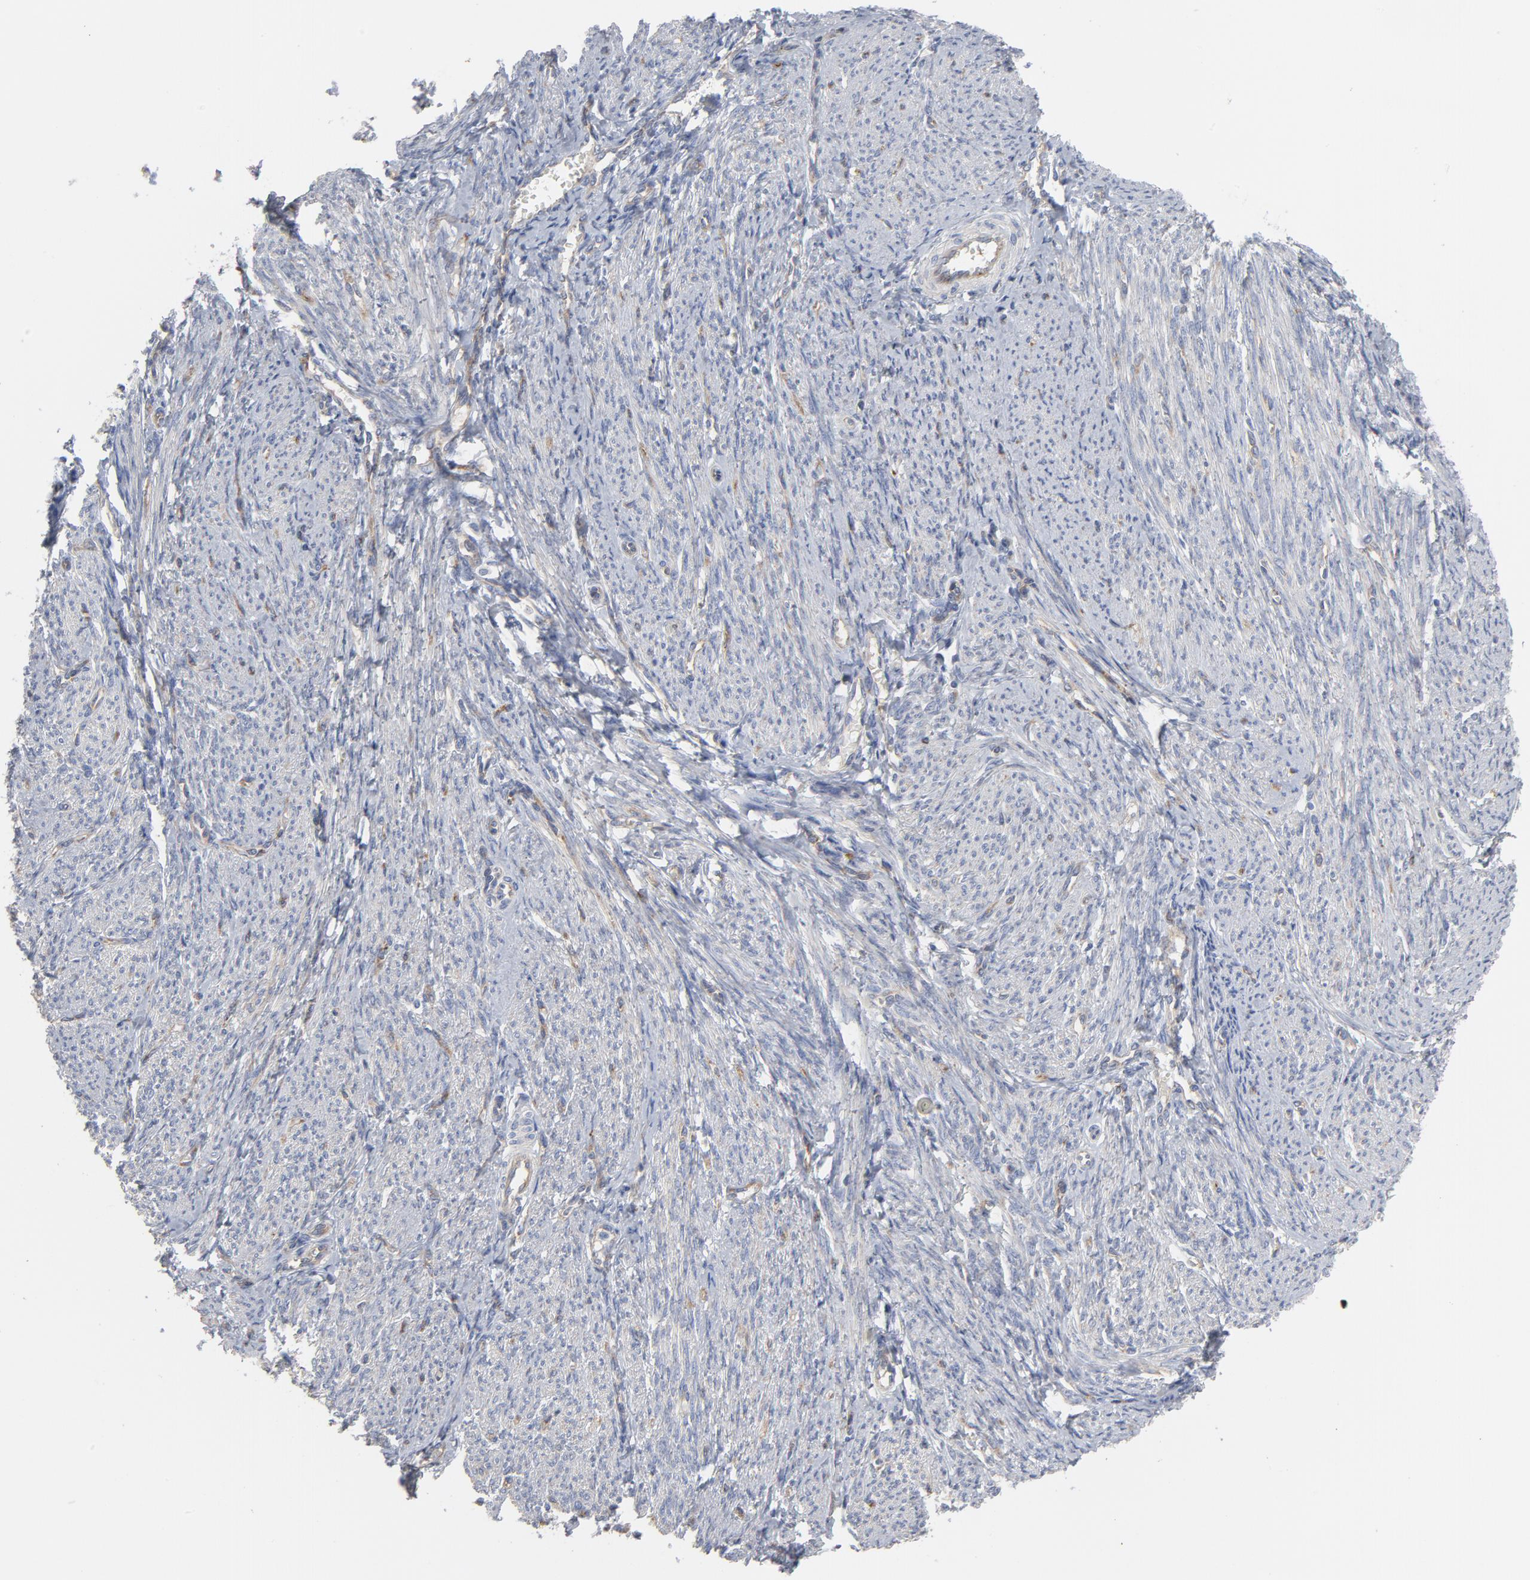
{"staining": {"intensity": "negative", "quantity": "none", "location": "none"}, "tissue": "smooth muscle", "cell_type": "Smooth muscle cells", "image_type": "normal", "snomed": [{"axis": "morphology", "description": "Normal tissue, NOS"}, {"axis": "topography", "description": "Smooth muscle"}, {"axis": "topography", "description": "Cervix"}], "caption": "This micrograph is of normal smooth muscle stained with immunohistochemistry to label a protein in brown with the nuclei are counter-stained blue. There is no staining in smooth muscle cells. The staining is performed using DAB (3,3'-diaminobenzidine) brown chromogen with nuclei counter-stained in using hematoxylin.", "gene": "OXA1L", "patient": {"sex": "female", "age": 70}}